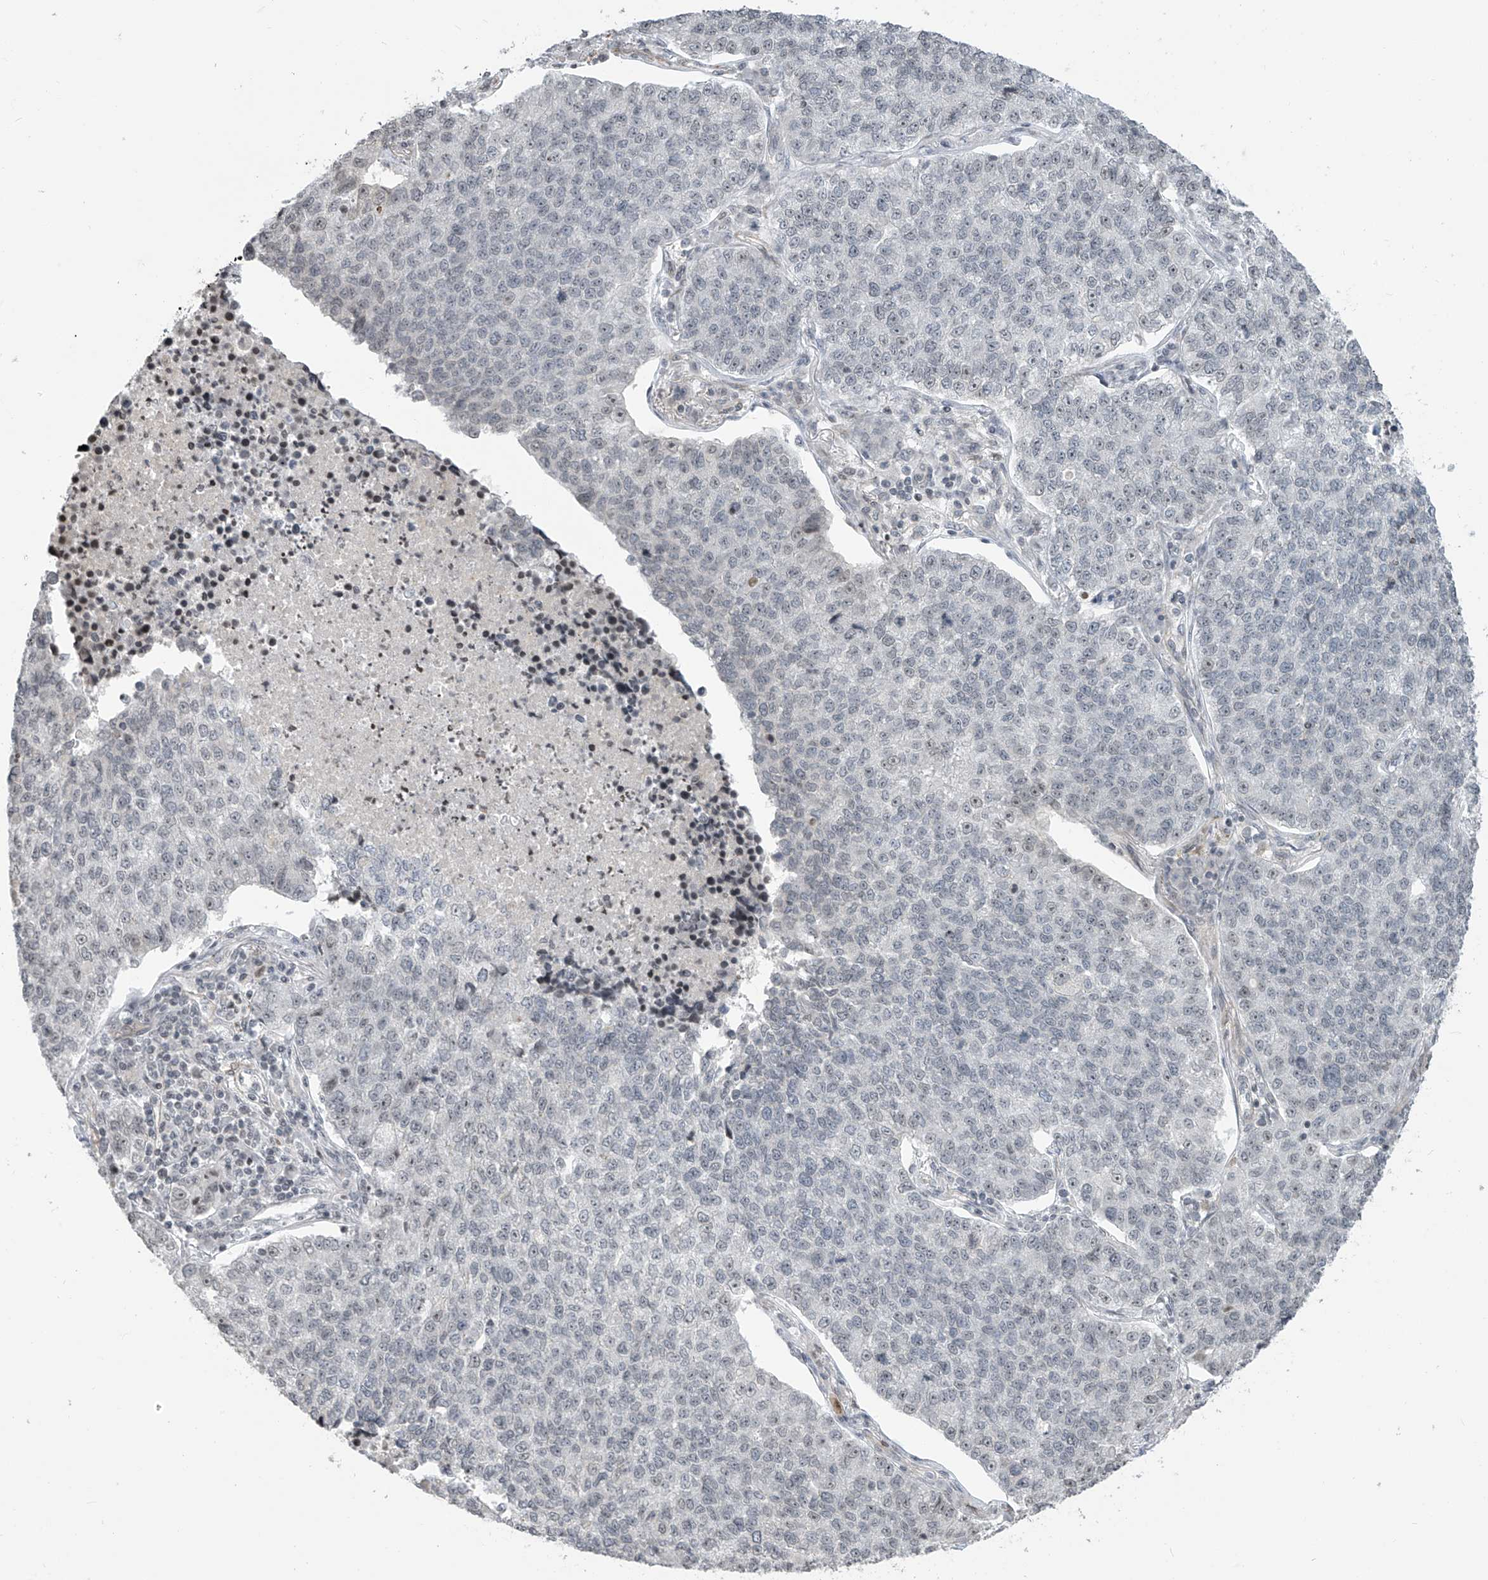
{"staining": {"intensity": "negative", "quantity": "none", "location": "none"}, "tissue": "lung cancer", "cell_type": "Tumor cells", "image_type": "cancer", "snomed": [{"axis": "morphology", "description": "Adenocarcinoma, NOS"}, {"axis": "topography", "description": "Lung"}], "caption": "This is an immunohistochemistry micrograph of human adenocarcinoma (lung). There is no expression in tumor cells.", "gene": "METAP1D", "patient": {"sex": "male", "age": 49}}